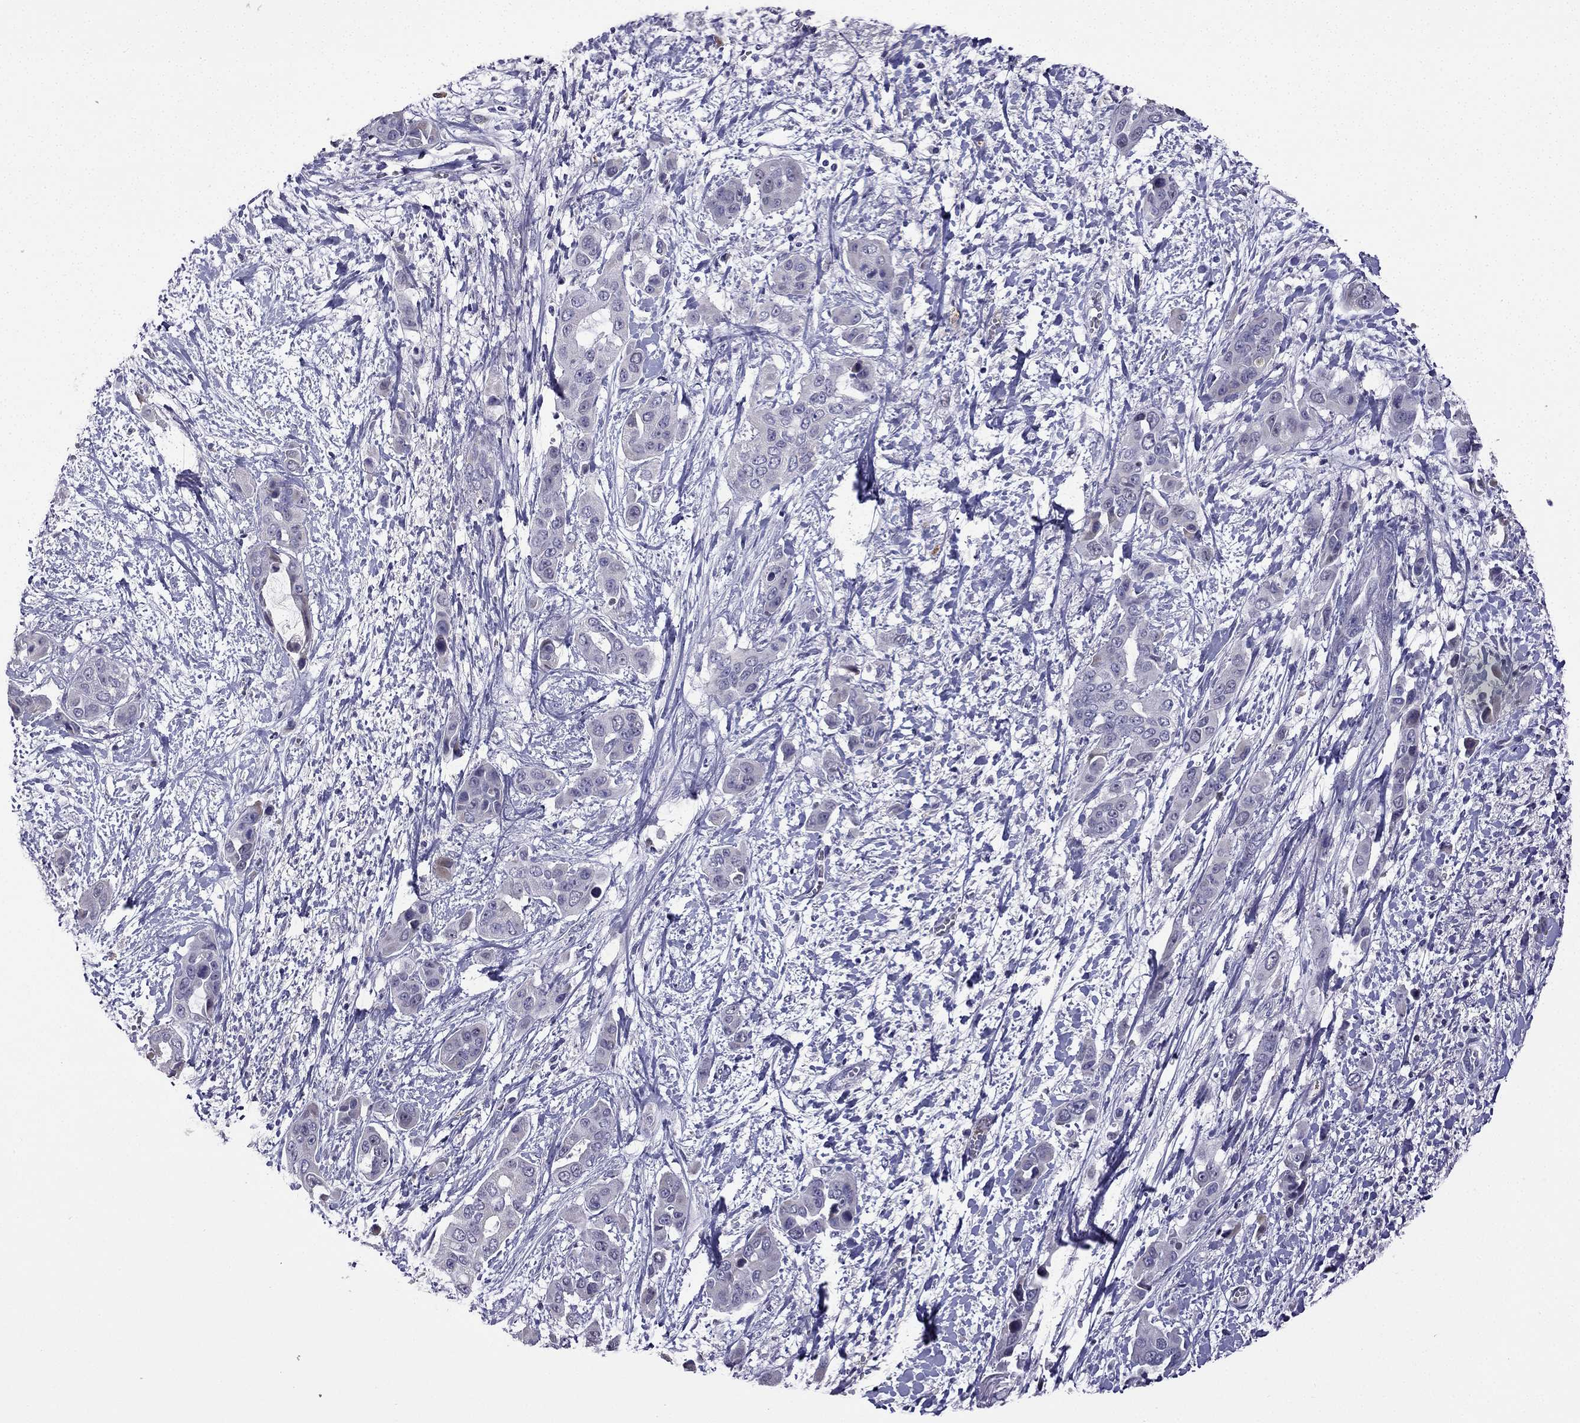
{"staining": {"intensity": "negative", "quantity": "none", "location": "none"}, "tissue": "liver cancer", "cell_type": "Tumor cells", "image_type": "cancer", "snomed": [{"axis": "morphology", "description": "Cholangiocarcinoma"}, {"axis": "topography", "description": "Liver"}], "caption": "Tumor cells show no significant protein positivity in liver cancer (cholangiocarcinoma).", "gene": "UHRF1", "patient": {"sex": "female", "age": 52}}